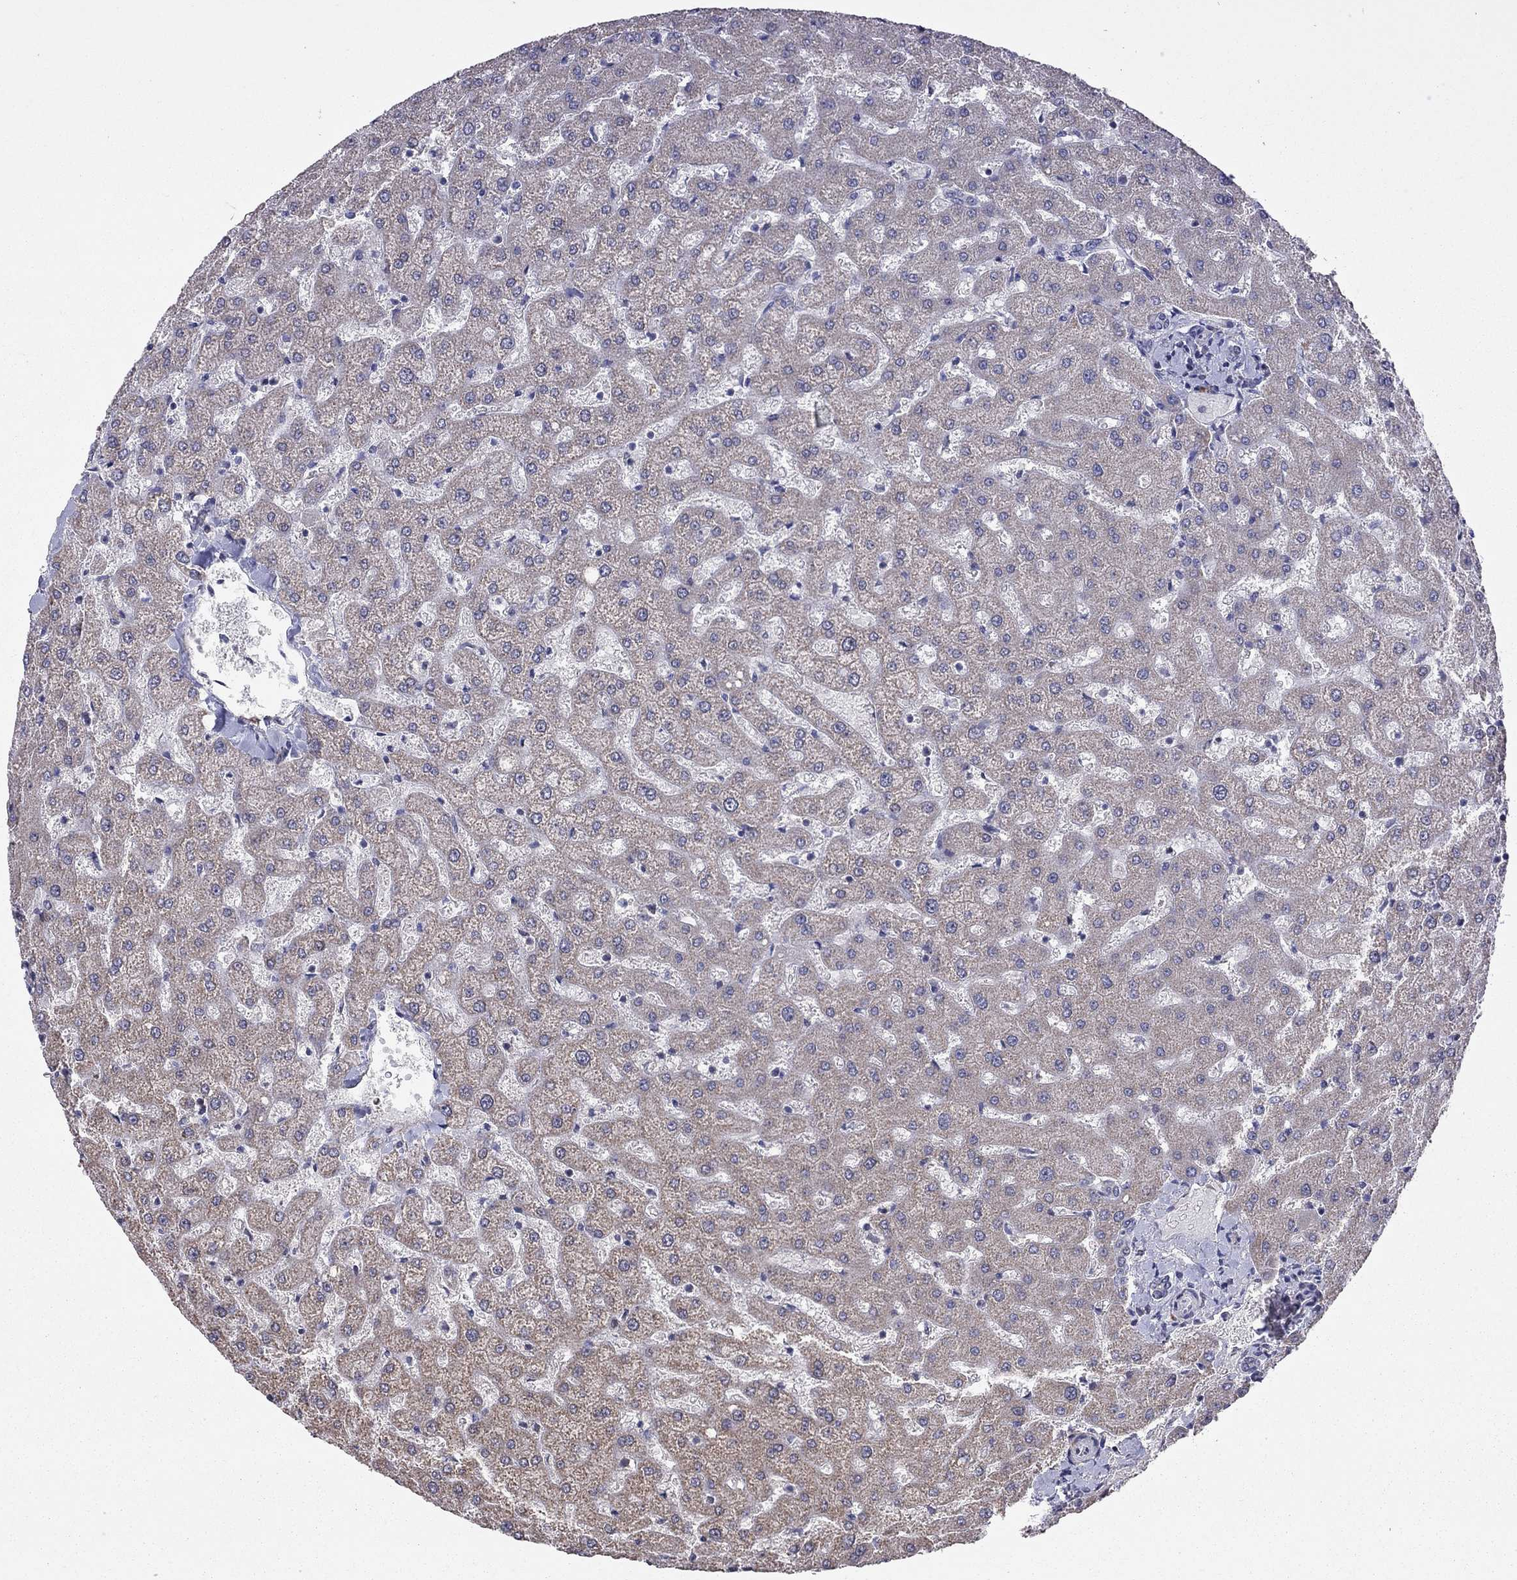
{"staining": {"intensity": "negative", "quantity": "none", "location": "none"}, "tissue": "liver", "cell_type": "Cholangiocytes", "image_type": "normal", "snomed": [{"axis": "morphology", "description": "Normal tissue, NOS"}, {"axis": "topography", "description": "Liver"}], "caption": "Histopathology image shows no protein staining in cholangiocytes of normal liver.", "gene": "SYTL2", "patient": {"sex": "female", "age": 50}}